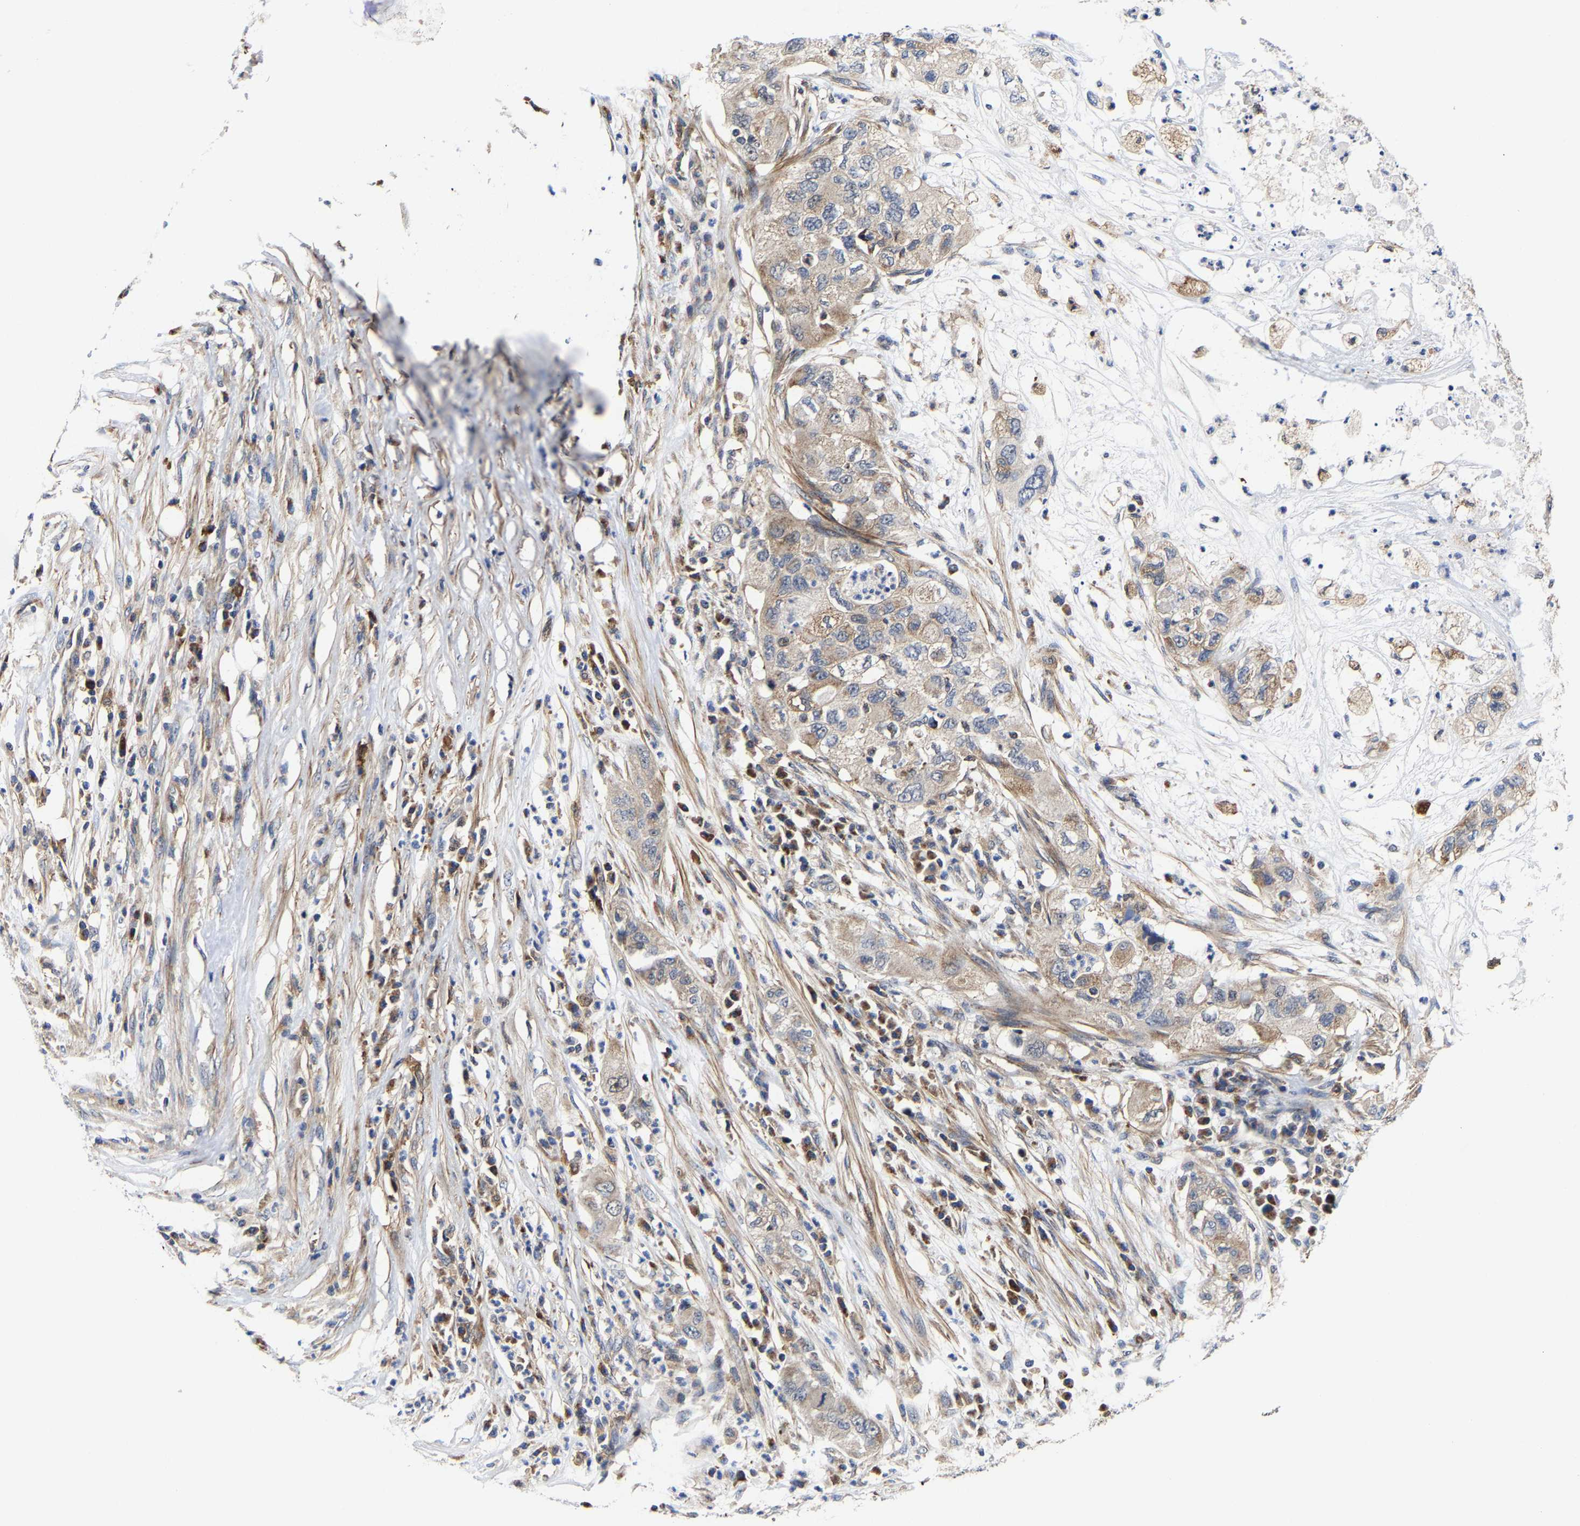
{"staining": {"intensity": "weak", "quantity": "25%-75%", "location": "cytoplasmic/membranous"}, "tissue": "pancreatic cancer", "cell_type": "Tumor cells", "image_type": "cancer", "snomed": [{"axis": "morphology", "description": "Adenocarcinoma, NOS"}, {"axis": "topography", "description": "Pancreas"}], "caption": "A low amount of weak cytoplasmic/membranous expression is seen in about 25%-75% of tumor cells in adenocarcinoma (pancreatic) tissue. Immunohistochemistry stains the protein of interest in brown and the nuclei are stained blue.", "gene": "PFKFB3", "patient": {"sex": "female", "age": 78}}